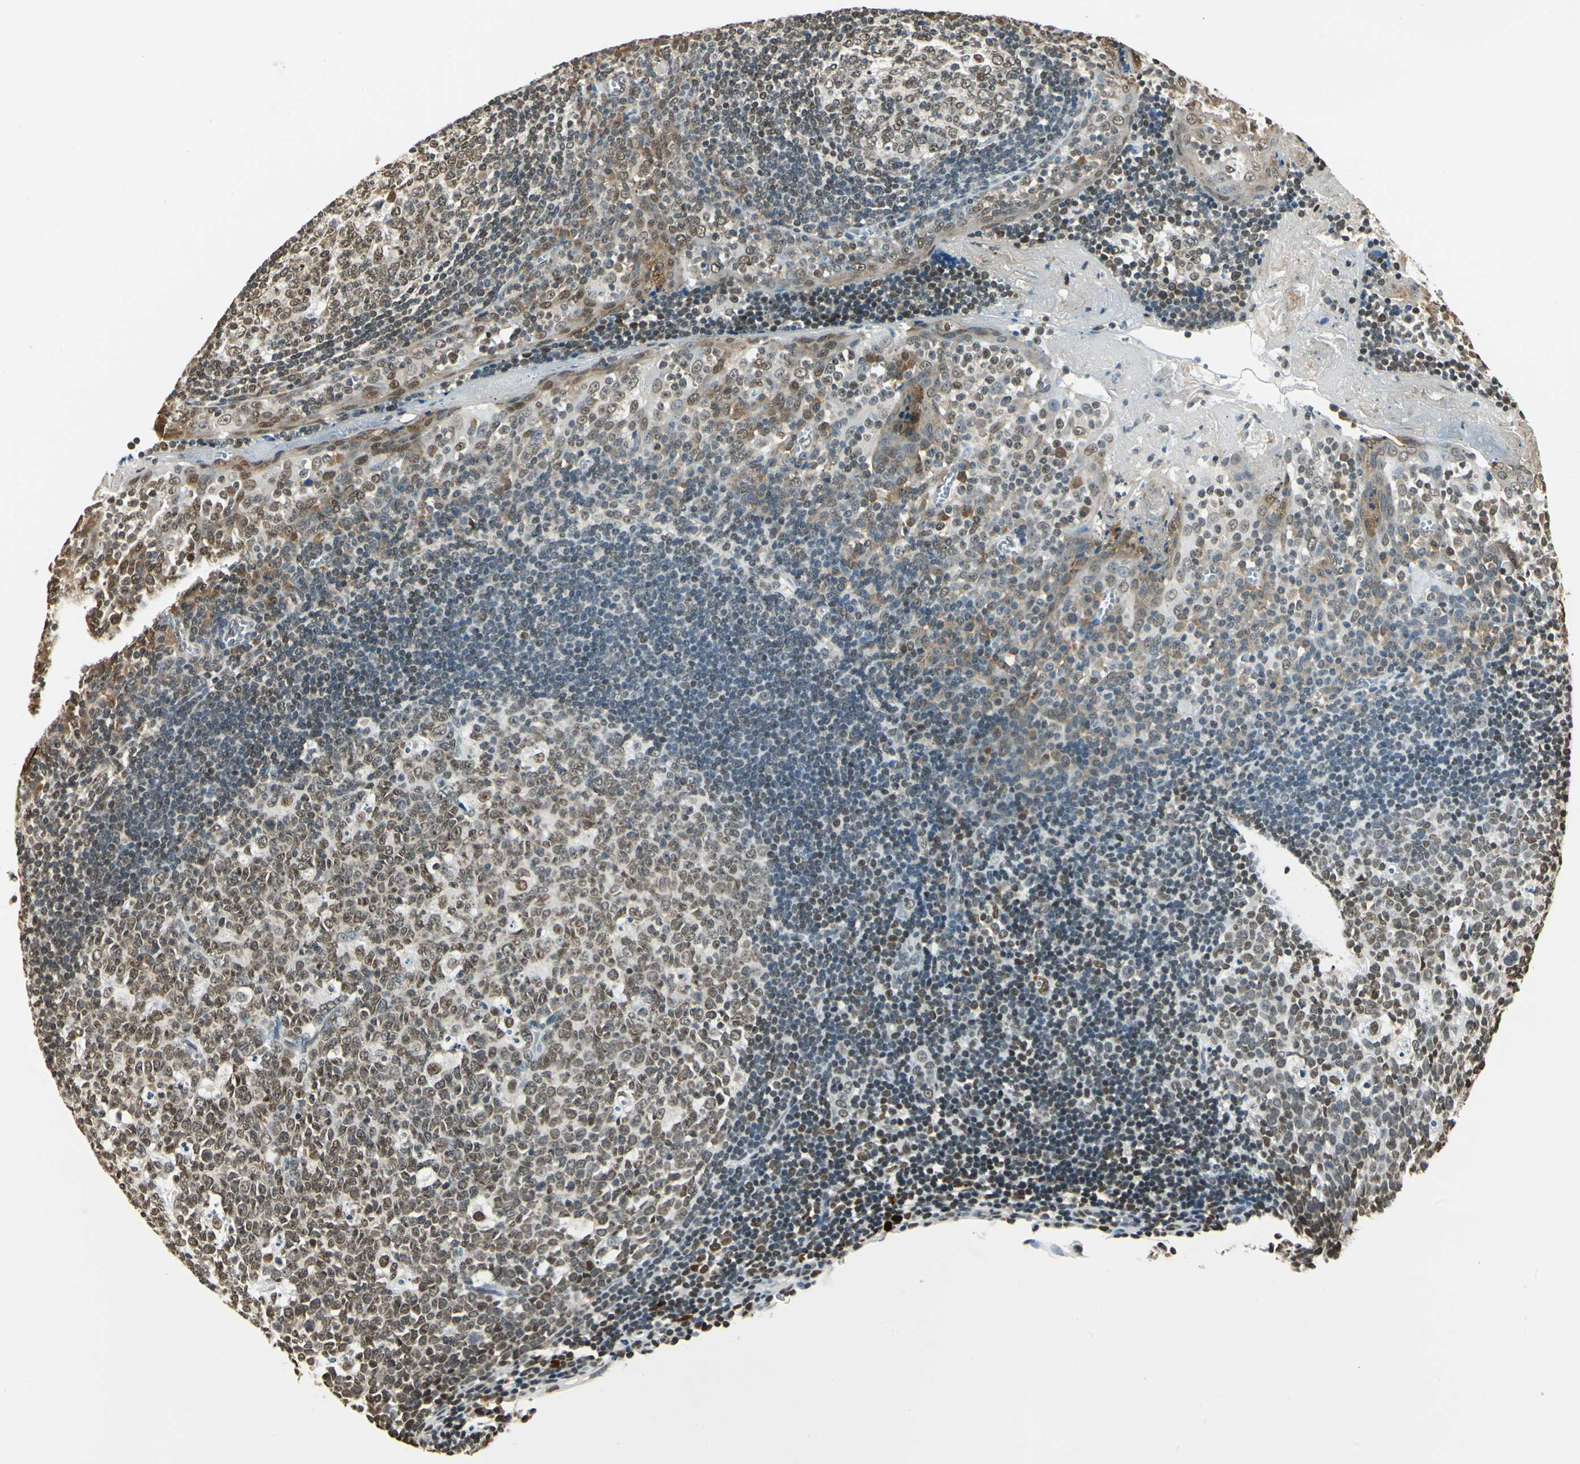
{"staining": {"intensity": "weak", "quantity": "25%-75%", "location": "cytoplasmic/membranous,nuclear"}, "tissue": "tonsil", "cell_type": "Germinal center cells", "image_type": "normal", "snomed": [{"axis": "morphology", "description": "Normal tissue, NOS"}, {"axis": "topography", "description": "Tonsil"}], "caption": "Immunohistochemistry (IHC) (DAB (3,3'-diaminobenzidine)) staining of unremarkable human tonsil shows weak cytoplasmic/membranous,nuclear protein positivity in about 25%-75% of germinal center cells. (Brightfield microscopy of DAB IHC at high magnification).", "gene": "FANCG", "patient": {"sex": "female", "age": 41}}